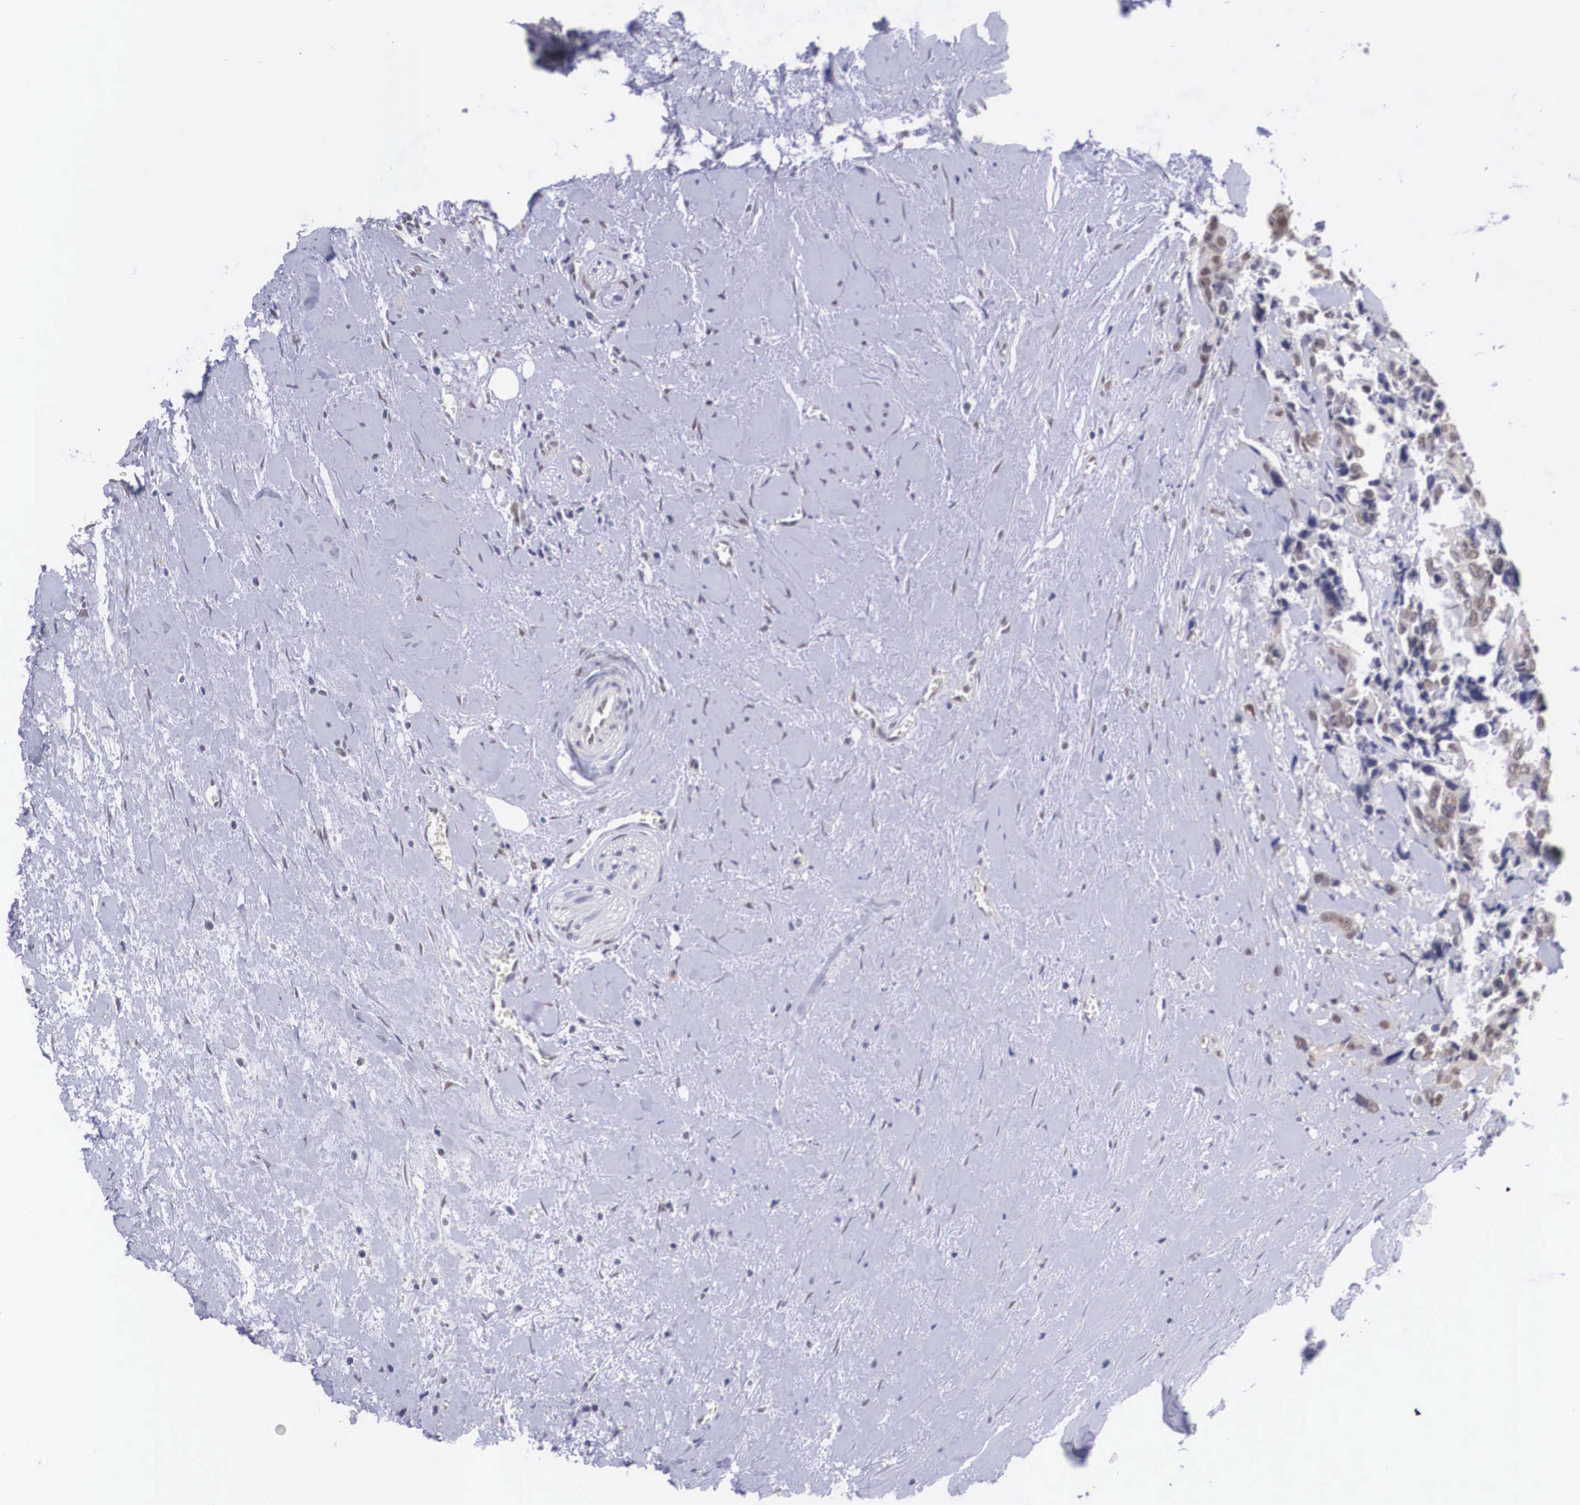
{"staining": {"intensity": "weak", "quantity": "25%-75%", "location": "cytoplasmic/membranous,nuclear"}, "tissue": "colorectal cancer", "cell_type": "Tumor cells", "image_type": "cancer", "snomed": [{"axis": "morphology", "description": "Adenocarcinoma, NOS"}, {"axis": "topography", "description": "Rectum"}], "caption": "Protein analysis of colorectal cancer tissue exhibits weak cytoplasmic/membranous and nuclear expression in about 25%-75% of tumor cells. (DAB = brown stain, brightfield microscopy at high magnification).", "gene": "NINL", "patient": {"sex": "male", "age": 76}}